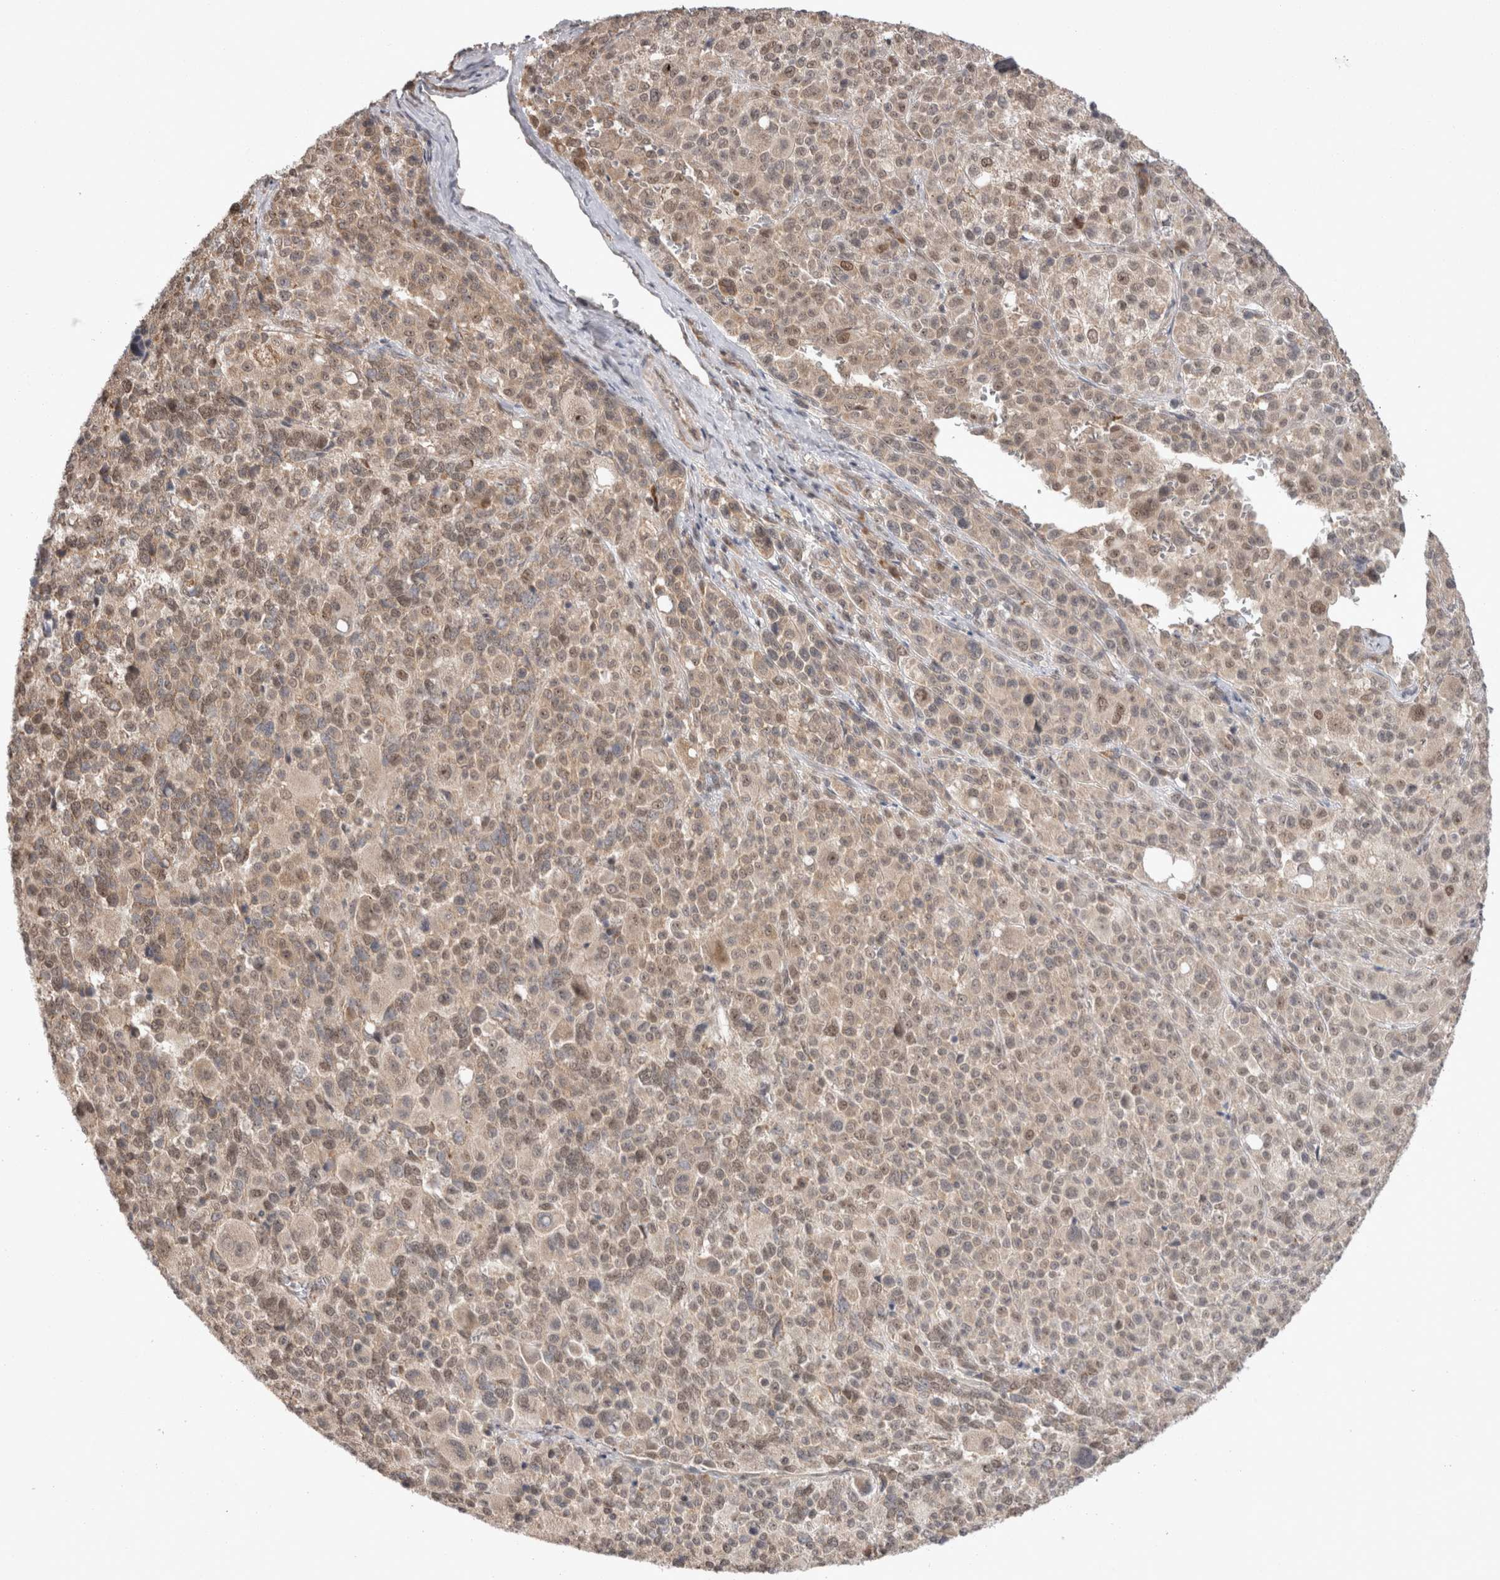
{"staining": {"intensity": "weak", "quantity": ">75%", "location": "cytoplasmic/membranous,nuclear"}, "tissue": "melanoma", "cell_type": "Tumor cells", "image_type": "cancer", "snomed": [{"axis": "morphology", "description": "Malignant melanoma, Metastatic site"}, {"axis": "topography", "description": "Skin"}], "caption": "Immunohistochemical staining of human melanoma shows low levels of weak cytoplasmic/membranous and nuclear staining in about >75% of tumor cells.", "gene": "EXOSC4", "patient": {"sex": "female", "age": 74}}